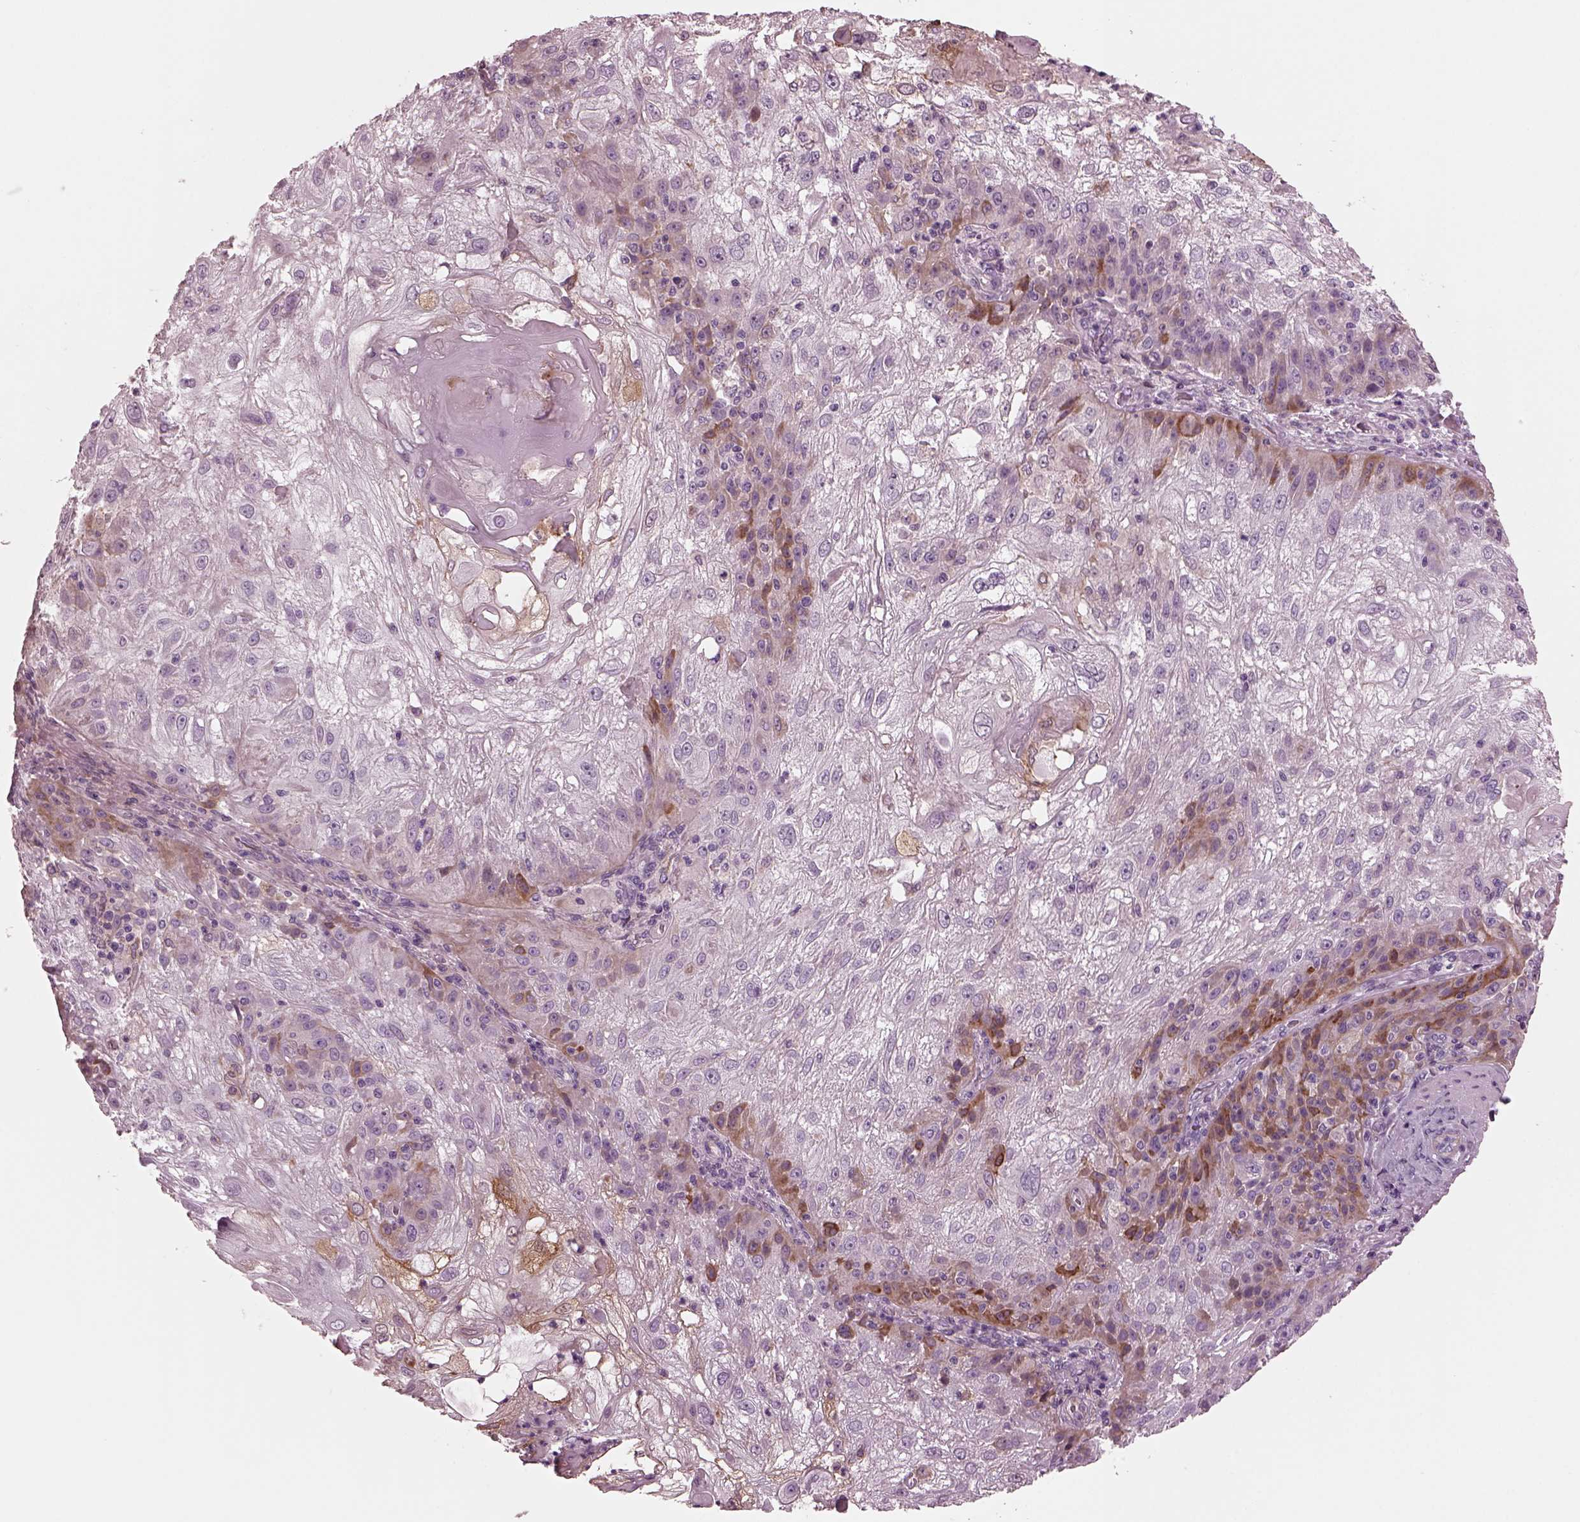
{"staining": {"intensity": "moderate", "quantity": "<25%", "location": "cytoplasmic/membranous"}, "tissue": "skin cancer", "cell_type": "Tumor cells", "image_type": "cancer", "snomed": [{"axis": "morphology", "description": "Normal tissue, NOS"}, {"axis": "morphology", "description": "Squamous cell carcinoma, NOS"}, {"axis": "topography", "description": "Skin"}], "caption": "Skin cancer (squamous cell carcinoma) stained with DAB (3,3'-diaminobenzidine) immunohistochemistry (IHC) reveals low levels of moderate cytoplasmic/membranous expression in approximately <25% of tumor cells.", "gene": "GDF11", "patient": {"sex": "female", "age": 83}}